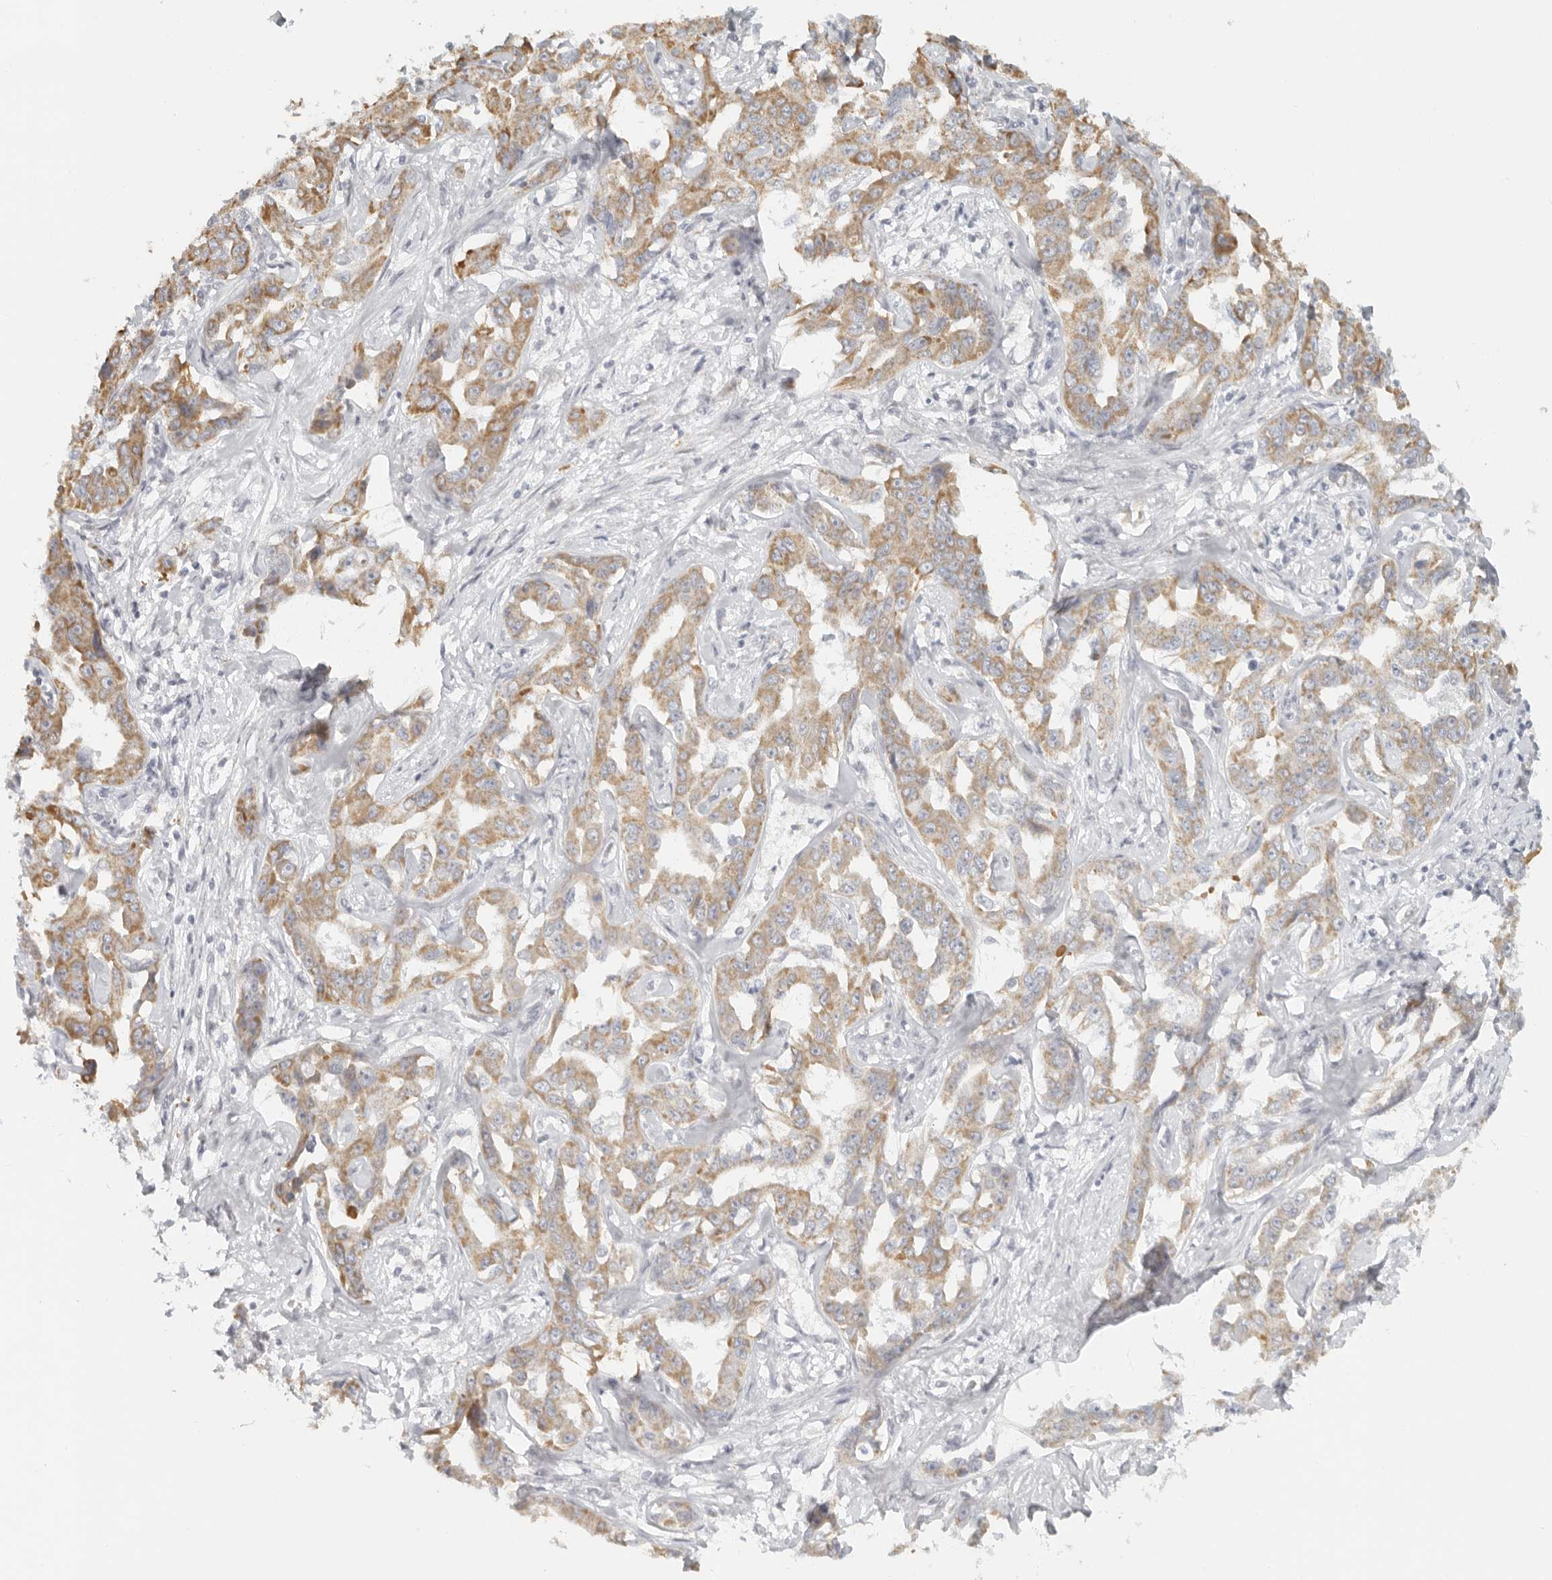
{"staining": {"intensity": "moderate", "quantity": ">75%", "location": "cytoplasmic/membranous"}, "tissue": "liver cancer", "cell_type": "Tumor cells", "image_type": "cancer", "snomed": [{"axis": "morphology", "description": "Cholangiocarcinoma"}, {"axis": "topography", "description": "Liver"}], "caption": "Tumor cells demonstrate medium levels of moderate cytoplasmic/membranous expression in about >75% of cells in liver cancer. Using DAB (3,3'-diaminobenzidine) (brown) and hematoxylin (blue) stains, captured at high magnification using brightfield microscopy.", "gene": "KDF1", "patient": {"sex": "male", "age": 59}}